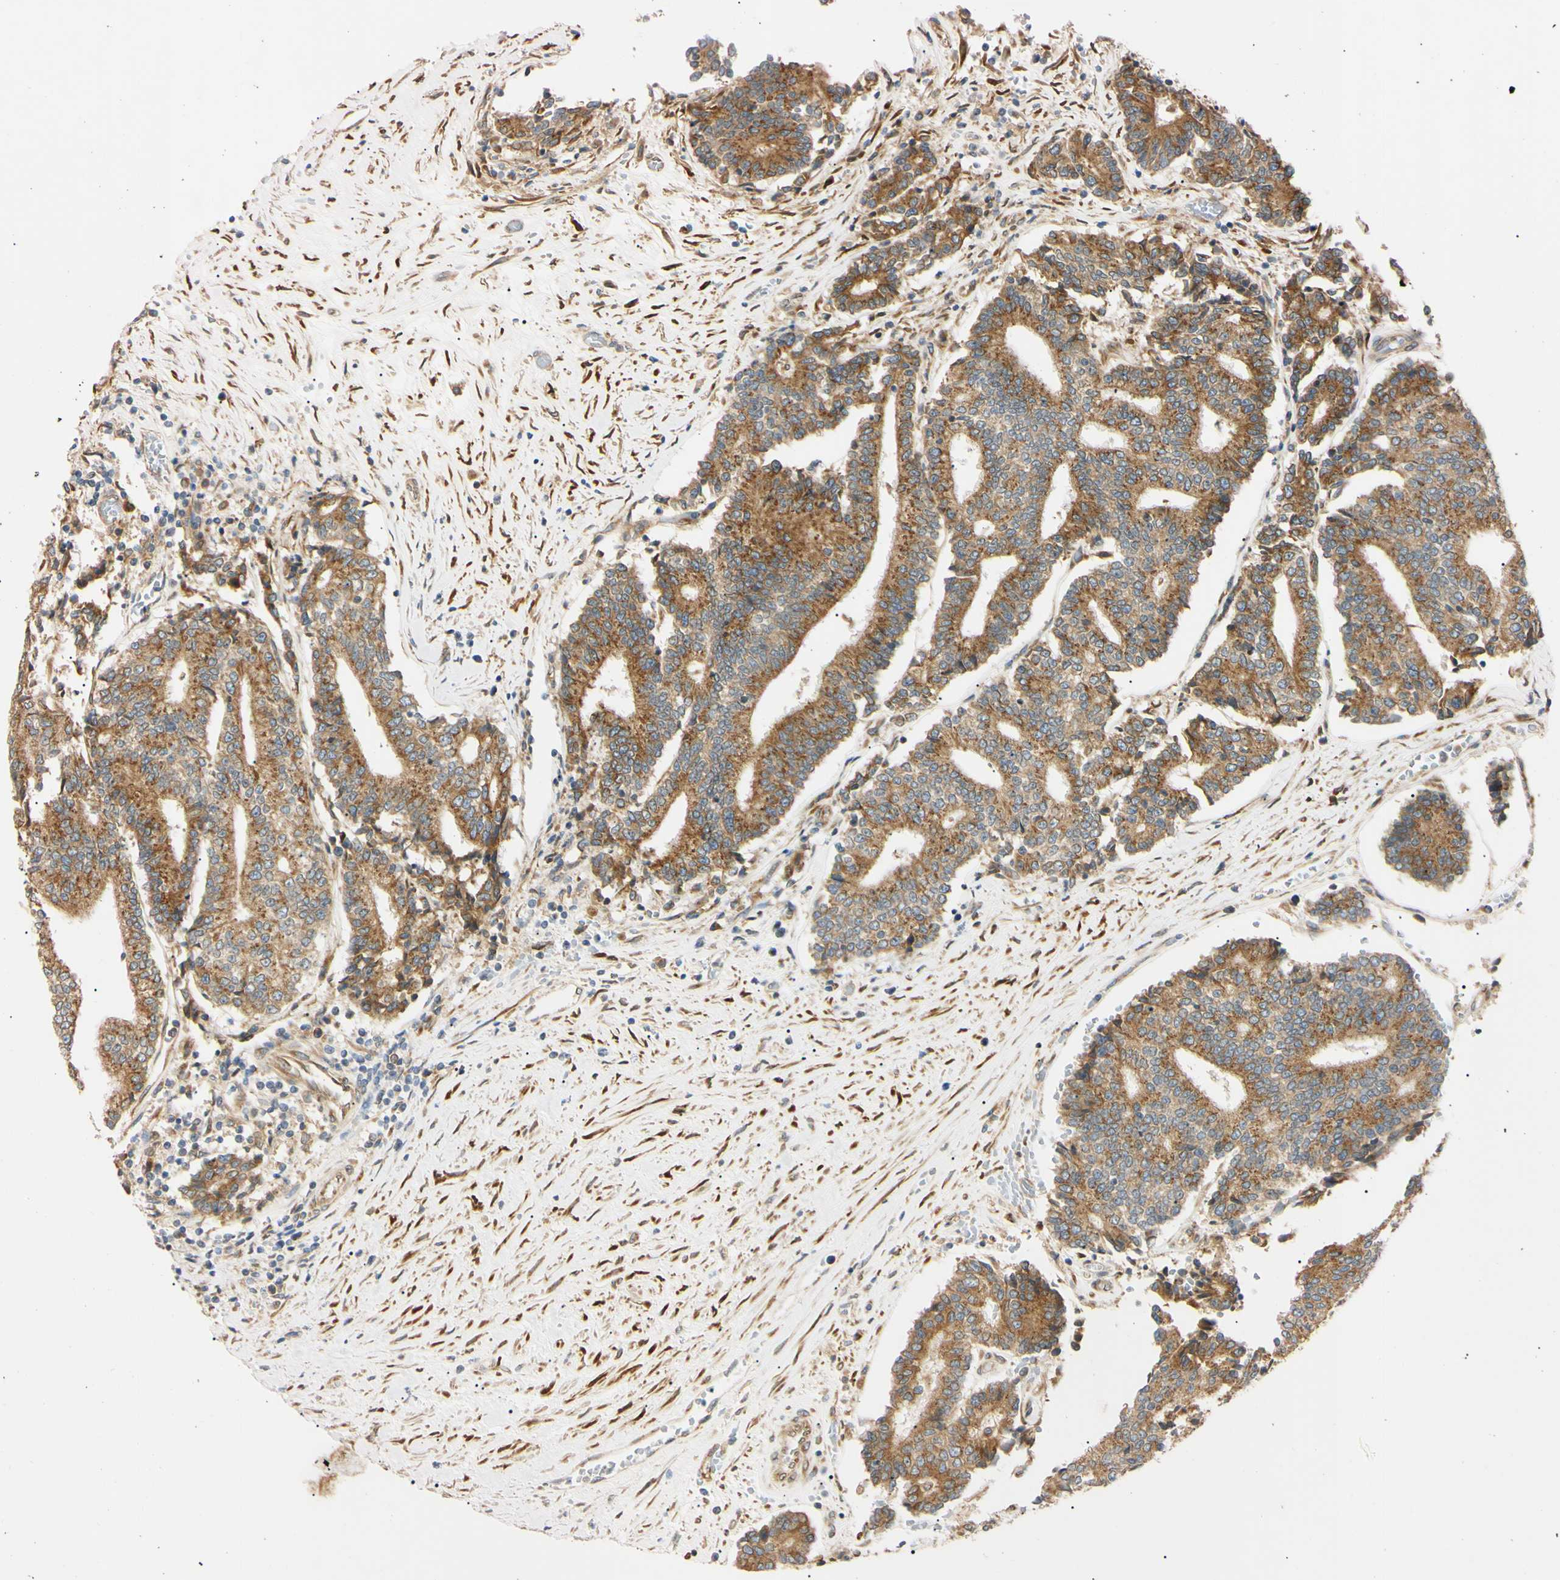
{"staining": {"intensity": "moderate", "quantity": ">75%", "location": "cytoplasmic/membranous"}, "tissue": "prostate cancer", "cell_type": "Tumor cells", "image_type": "cancer", "snomed": [{"axis": "morphology", "description": "Normal tissue, NOS"}, {"axis": "morphology", "description": "Adenocarcinoma, High grade"}, {"axis": "topography", "description": "Prostate"}, {"axis": "topography", "description": "Seminal veicle"}], "caption": "Approximately >75% of tumor cells in prostate cancer demonstrate moderate cytoplasmic/membranous protein expression as visualized by brown immunohistochemical staining.", "gene": "IER3IP1", "patient": {"sex": "male", "age": 55}}